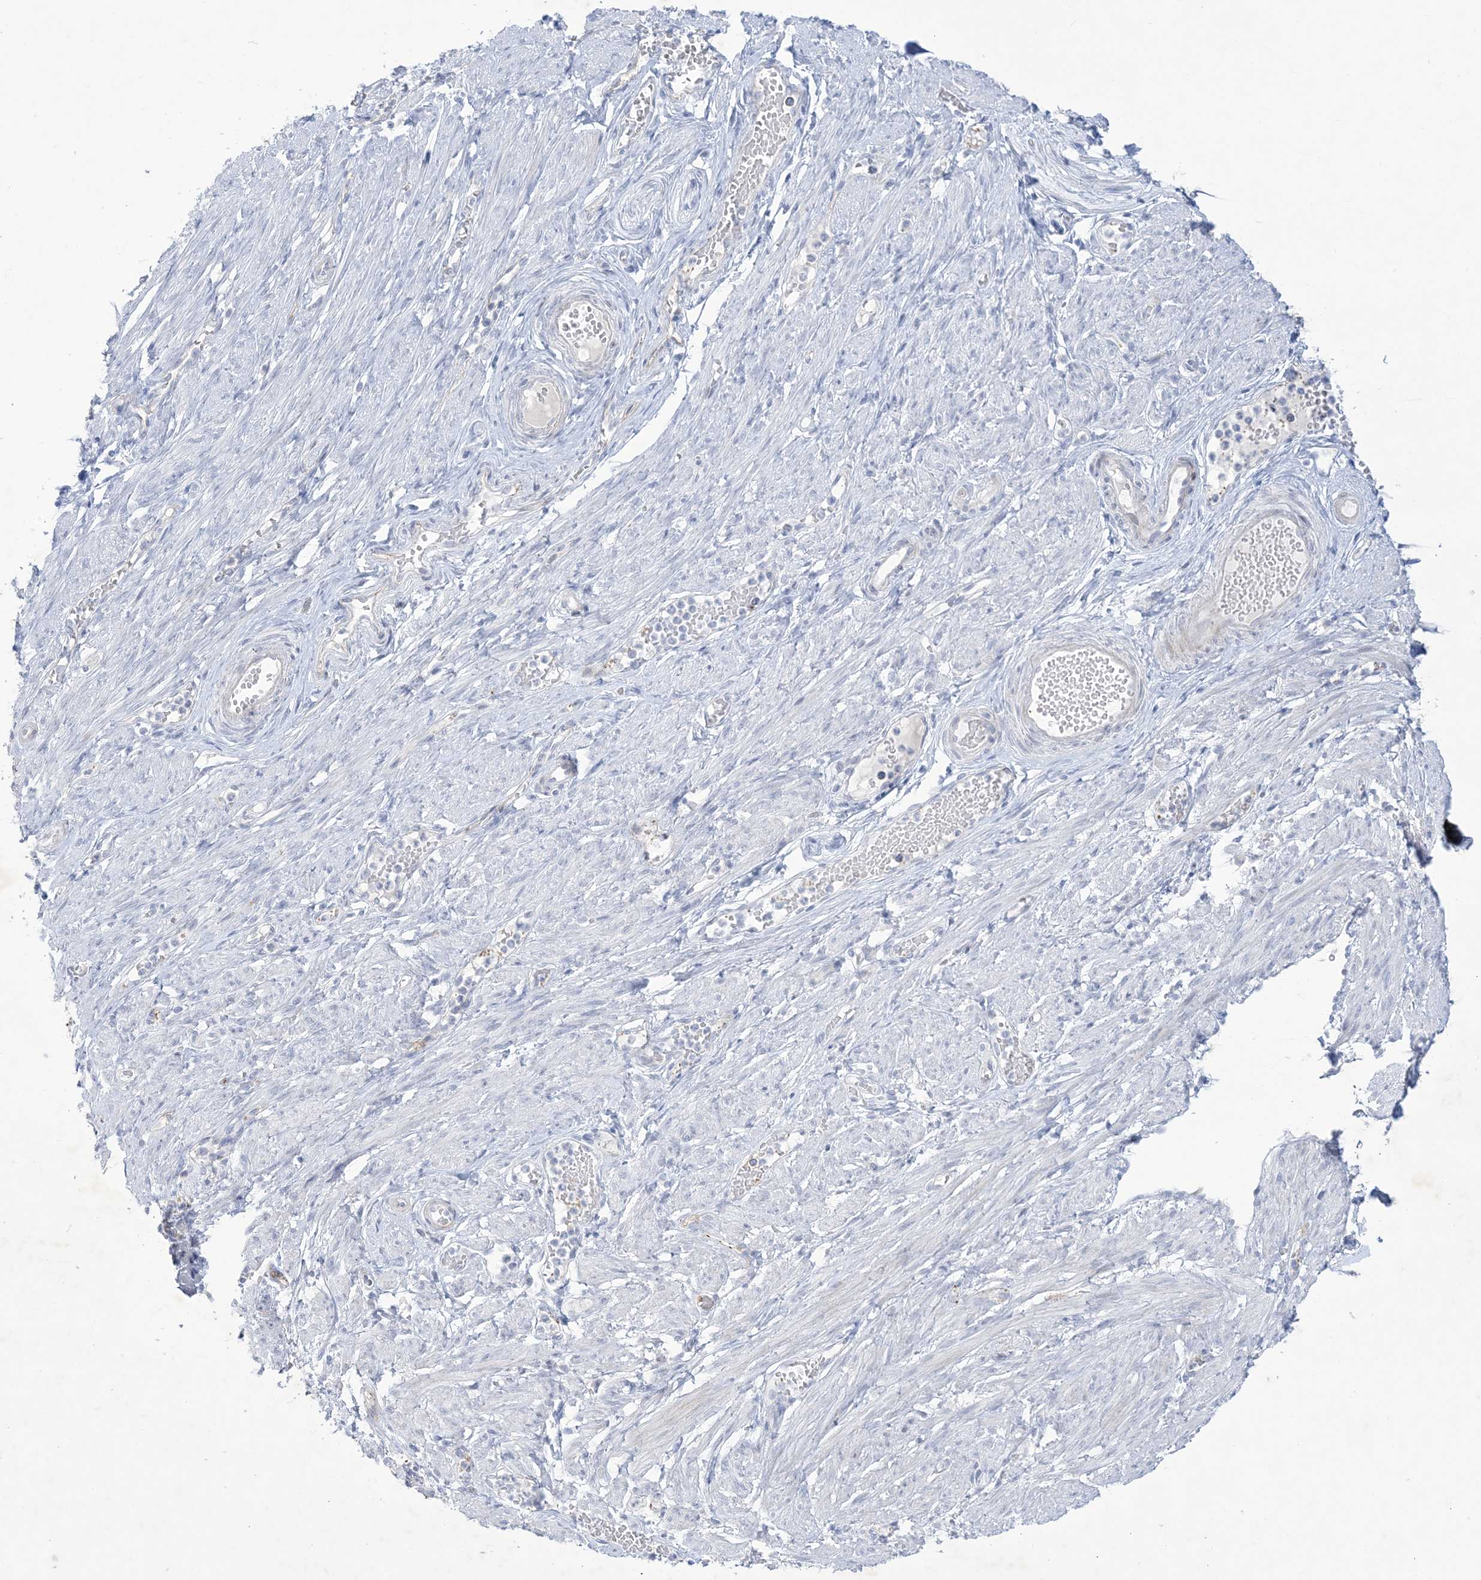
{"staining": {"intensity": "negative", "quantity": "none", "location": "none"}, "tissue": "adipose tissue", "cell_type": "Adipocytes", "image_type": "normal", "snomed": [{"axis": "morphology", "description": "Normal tissue, NOS"}, {"axis": "topography", "description": "Smooth muscle"}, {"axis": "topography", "description": "Peripheral nerve tissue"}], "caption": "Protein analysis of benign adipose tissue displays no significant staining in adipocytes. (IHC, brightfield microscopy, high magnification).", "gene": "B3GNT7", "patient": {"sex": "female", "age": 39}}